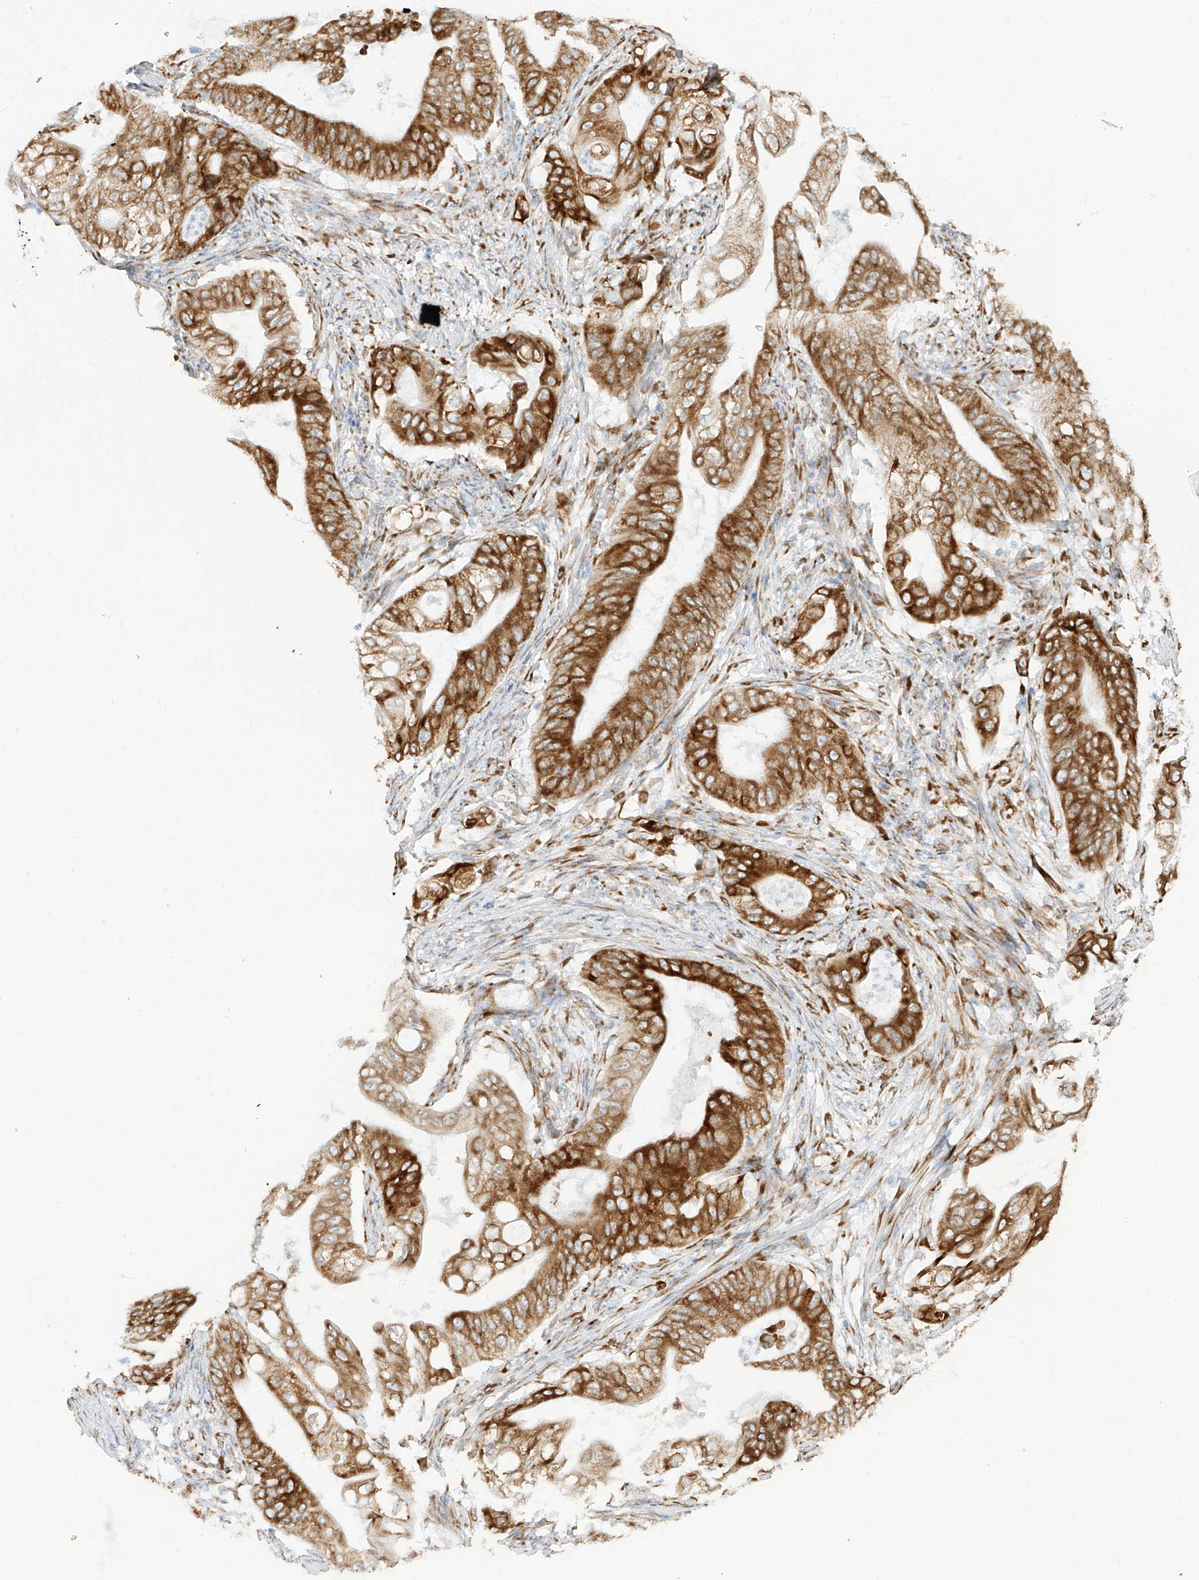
{"staining": {"intensity": "moderate", "quantity": ">75%", "location": "cytoplasmic/membranous"}, "tissue": "stomach cancer", "cell_type": "Tumor cells", "image_type": "cancer", "snomed": [{"axis": "morphology", "description": "Adenocarcinoma, NOS"}, {"axis": "topography", "description": "Stomach"}], "caption": "This histopathology image shows immunohistochemistry staining of human stomach adenocarcinoma, with medium moderate cytoplasmic/membranous expression in approximately >75% of tumor cells.", "gene": "LRRC59", "patient": {"sex": "female", "age": 73}}